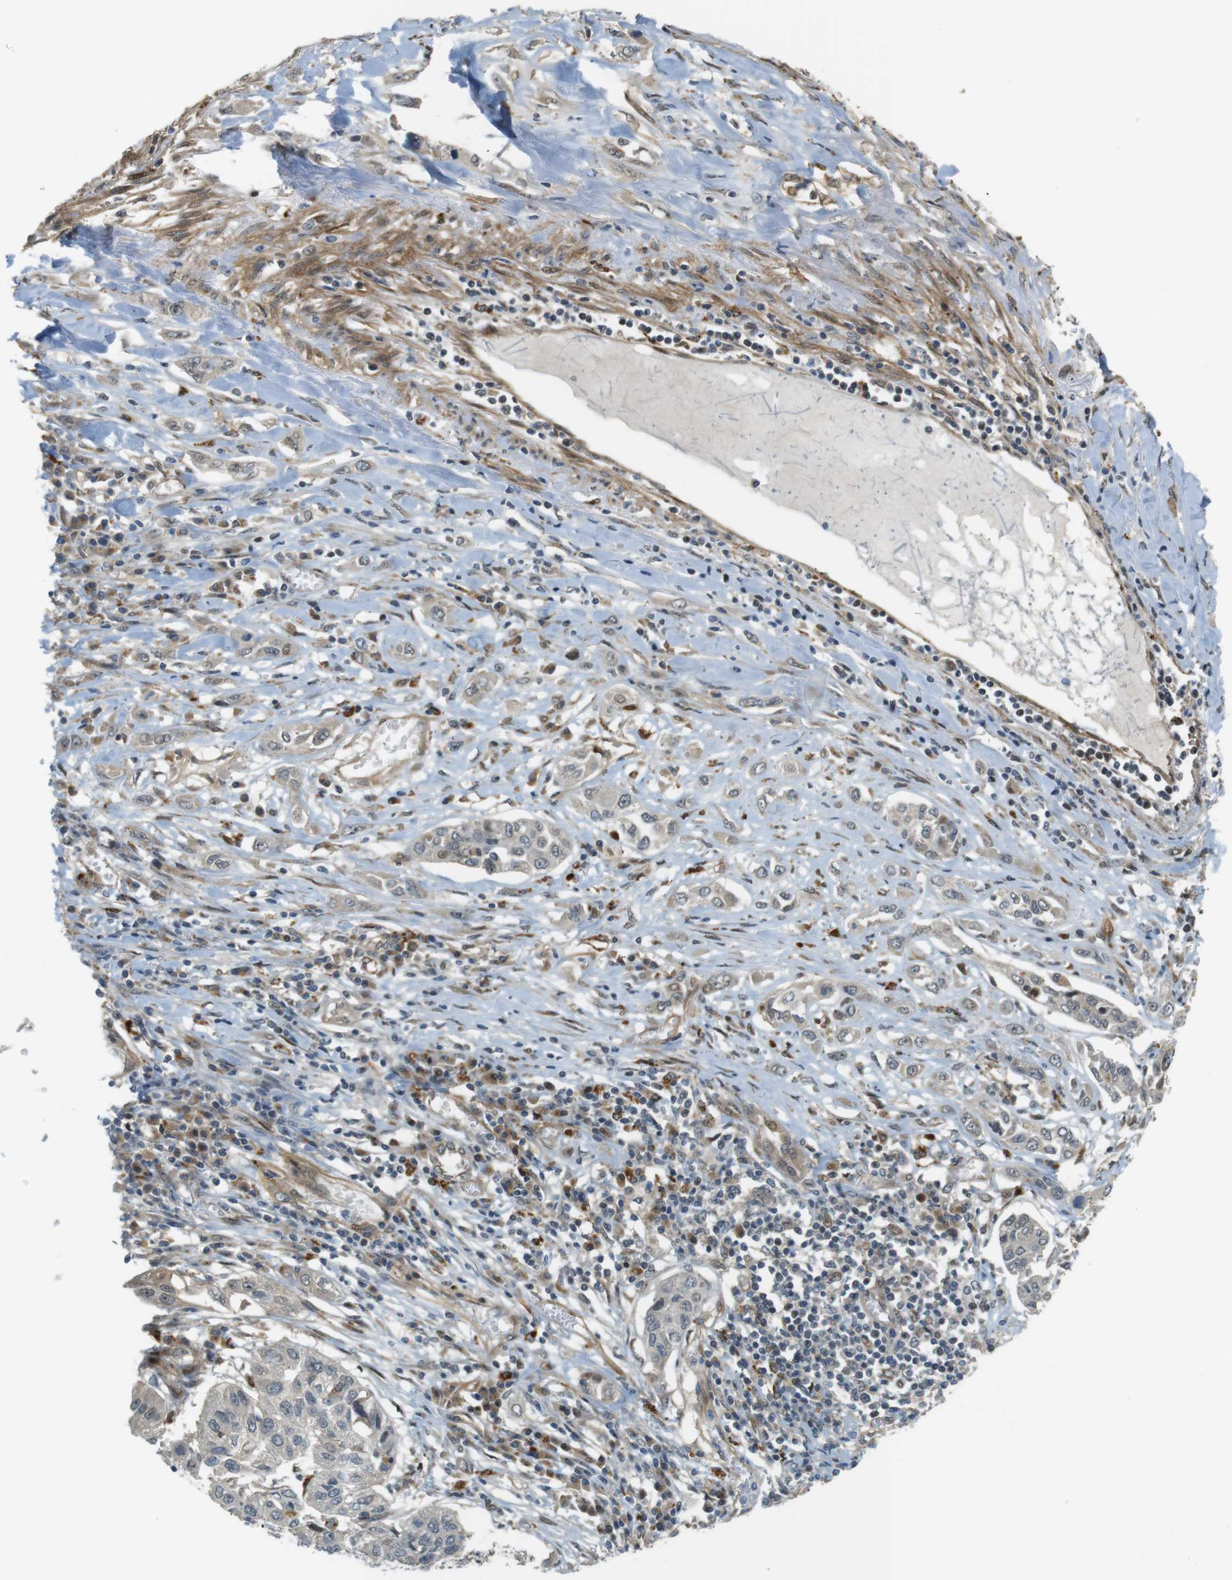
{"staining": {"intensity": "weak", "quantity": "<25%", "location": "cytoplasmic/membranous,nuclear"}, "tissue": "lung cancer", "cell_type": "Tumor cells", "image_type": "cancer", "snomed": [{"axis": "morphology", "description": "Squamous cell carcinoma, NOS"}, {"axis": "topography", "description": "Lung"}], "caption": "Immunohistochemical staining of human lung cancer (squamous cell carcinoma) shows no significant expression in tumor cells.", "gene": "TSPAN9", "patient": {"sex": "male", "age": 71}}